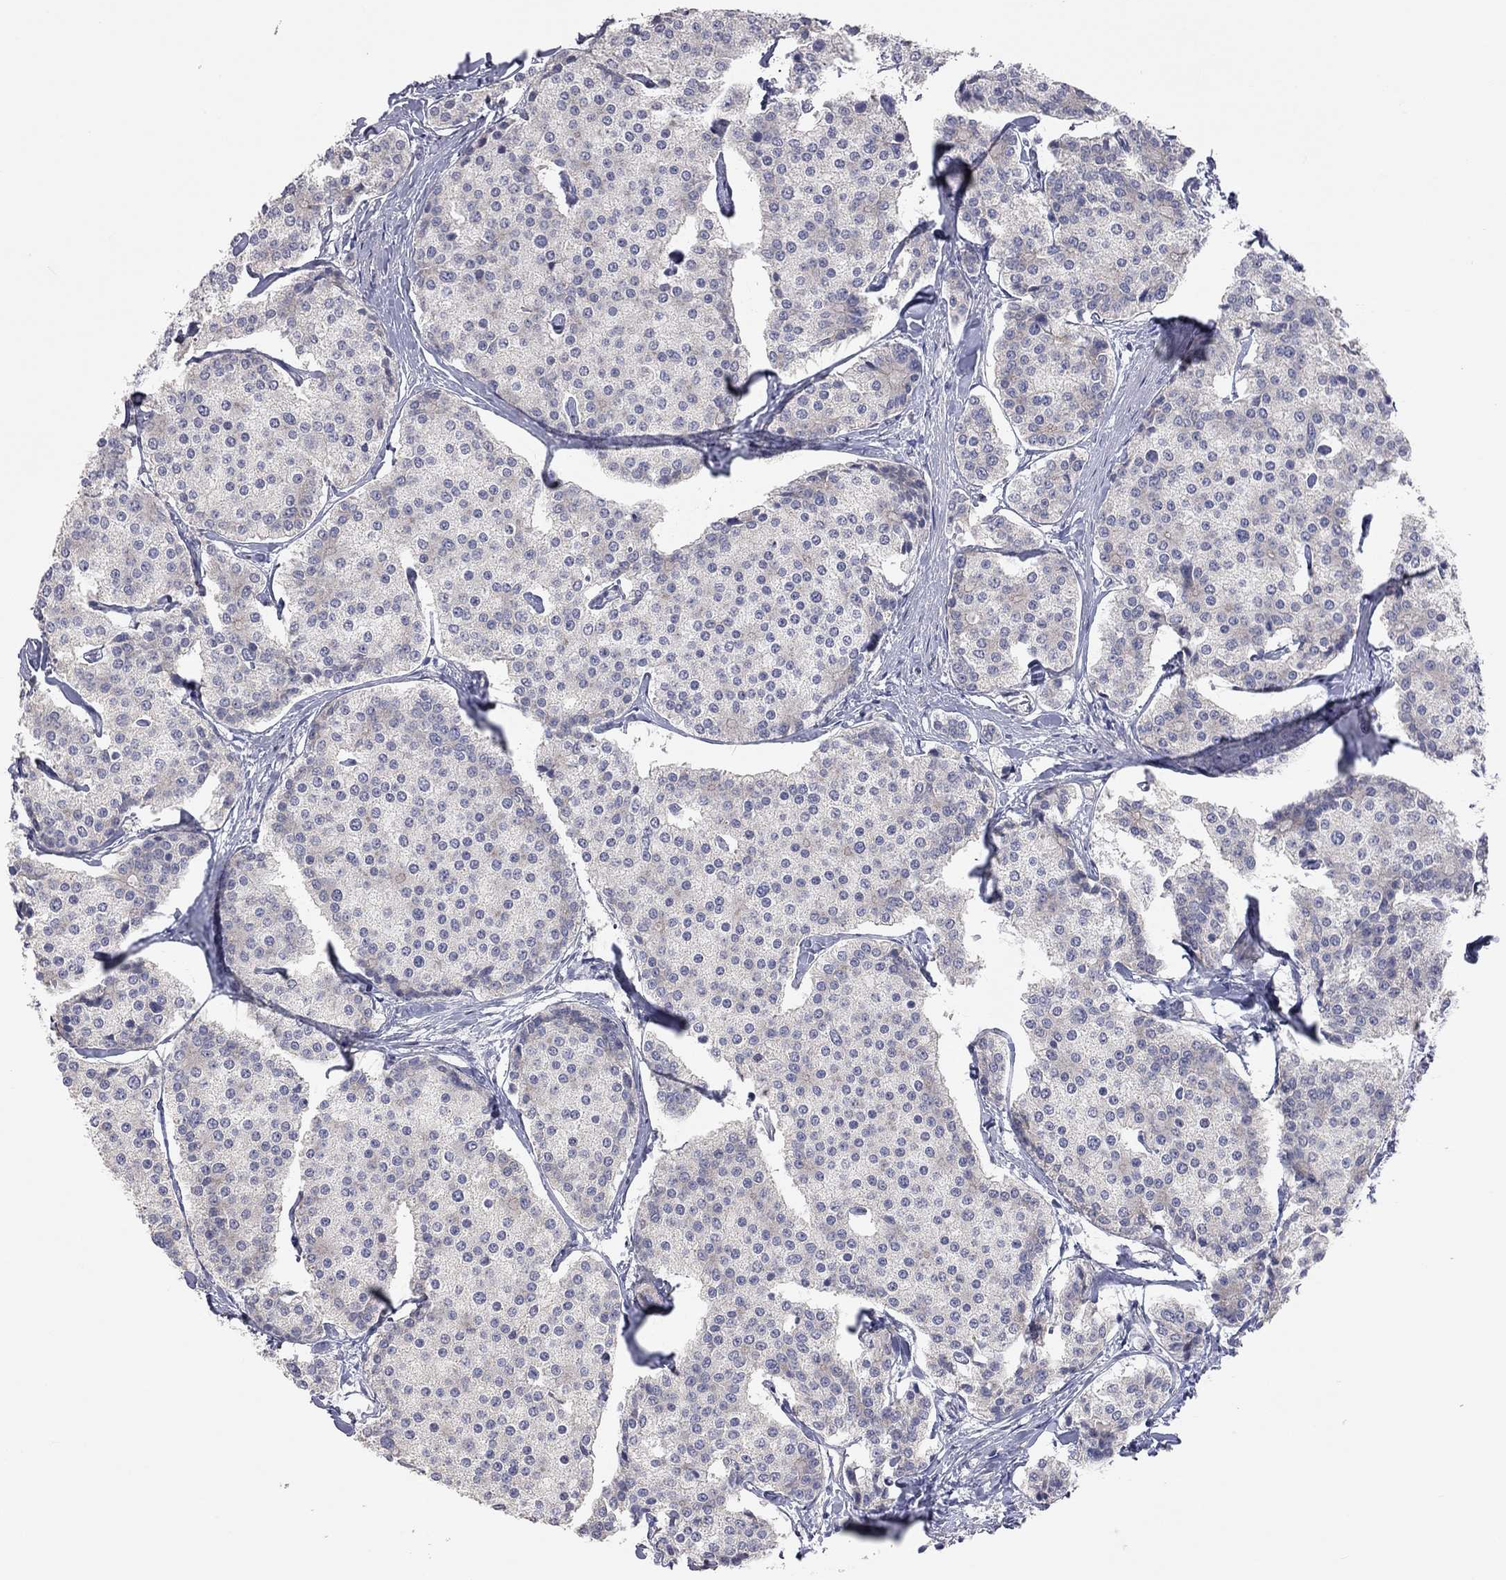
{"staining": {"intensity": "weak", "quantity": "<25%", "location": "cytoplasmic/membranous"}, "tissue": "carcinoid", "cell_type": "Tumor cells", "image_type": "cancer", "snomed": [{"axis": "morphology", "description": "Carcinoid, malignant, NOS"}, {"axis": "topography", "description": "Small intestine"}], "caption": "Tumor cells are negative for brown protein staining in carcinoid.", "gene": "KCNB1", "patient": {"sex": "female", "age": 65}}